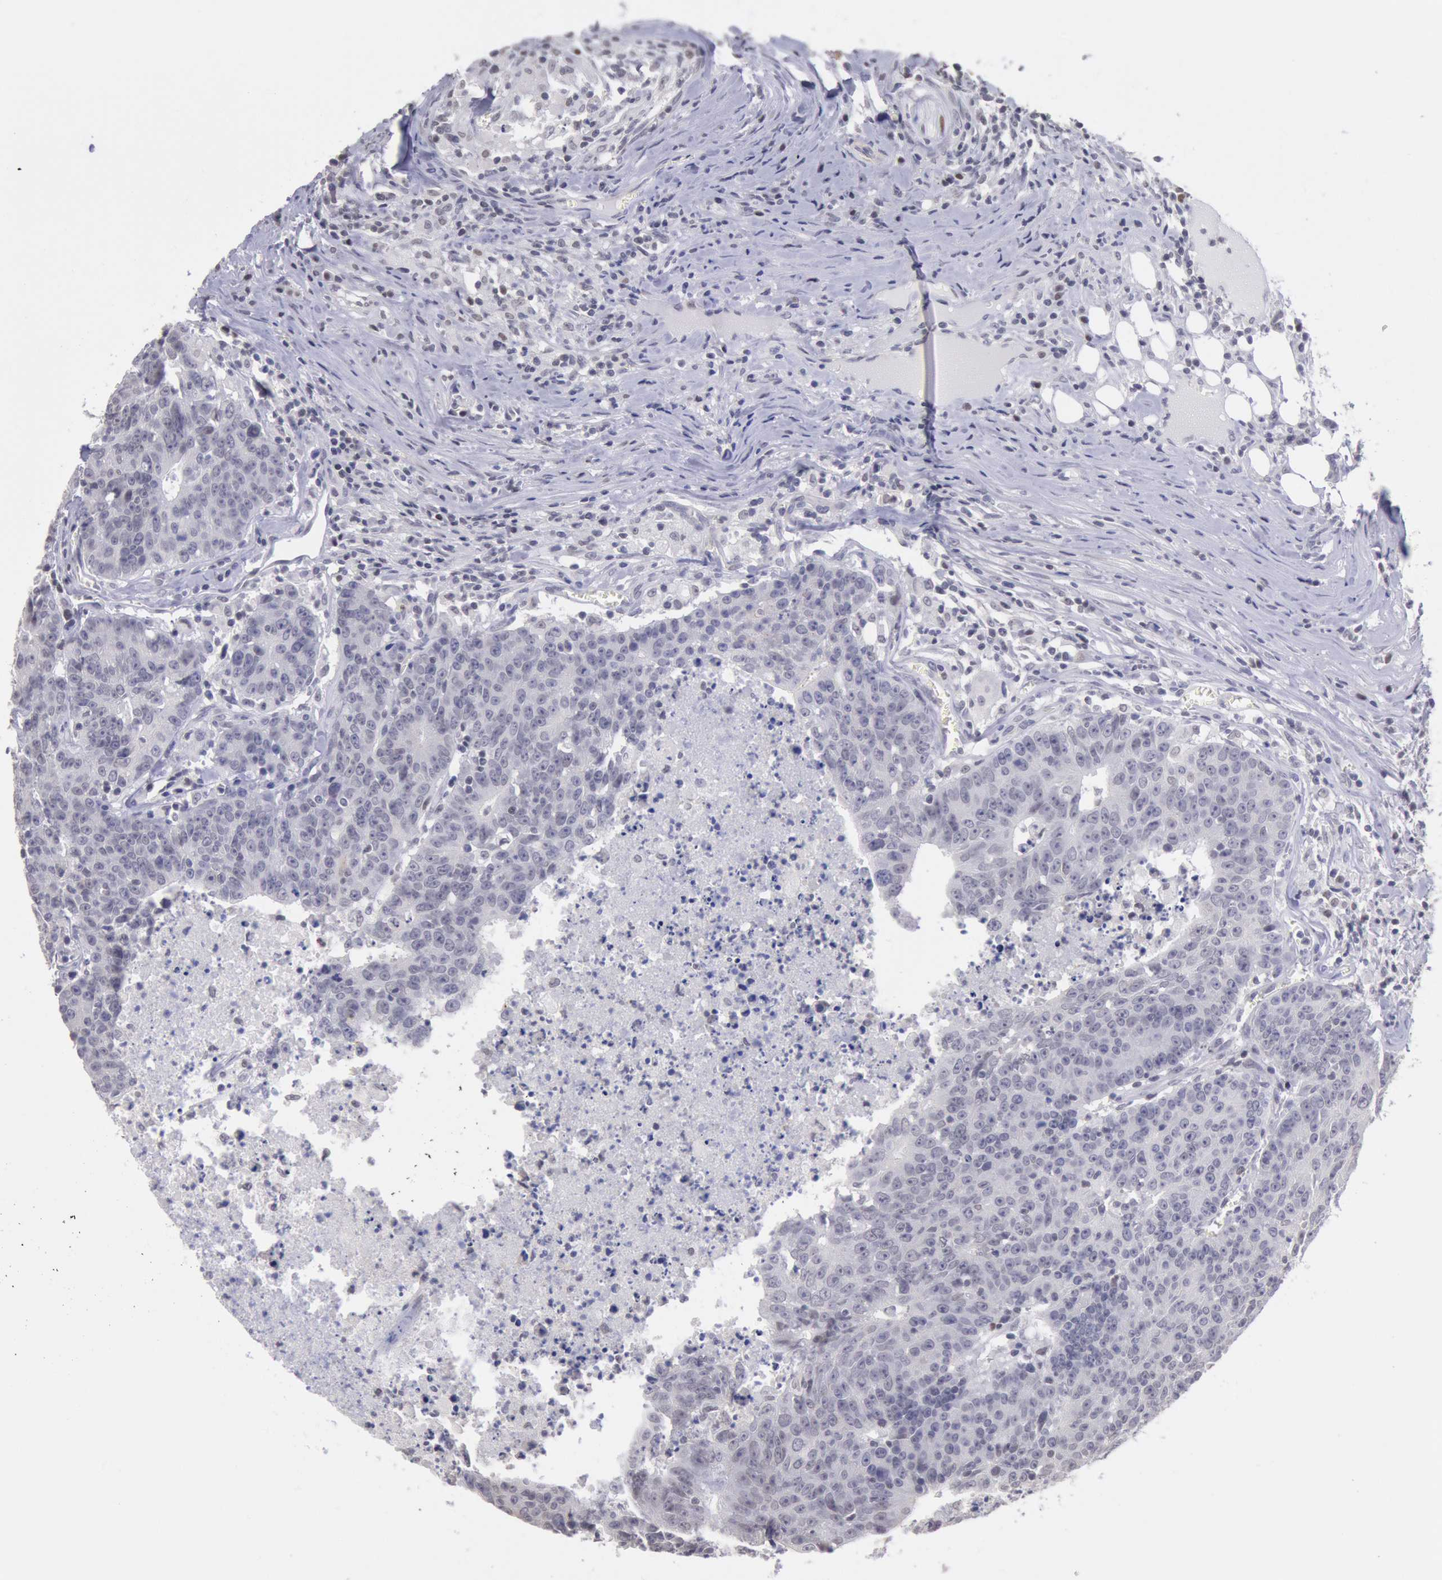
{"staining": {"intensity": "negative", "quantity": "none", "location": "none"}, "tissue": "colorectal cancer", "cell_type": "Tumor cells", "image_type": "cancer", "snomed": [{"axis": "morphology", "description": "Adenocarcinoma, NOS"}, {"axis": "topography", "description": "Colon"}], "caption": "High magnification brightfield microscopy of colorectal cancer stained with DAB (3,3'-diaminobenzidine) (brown) and counterstained with hematoxylin (blue): tumor cells show no significant expression.", "gene": "MYH7", "patient": {"sex": "female", "age": 53}}